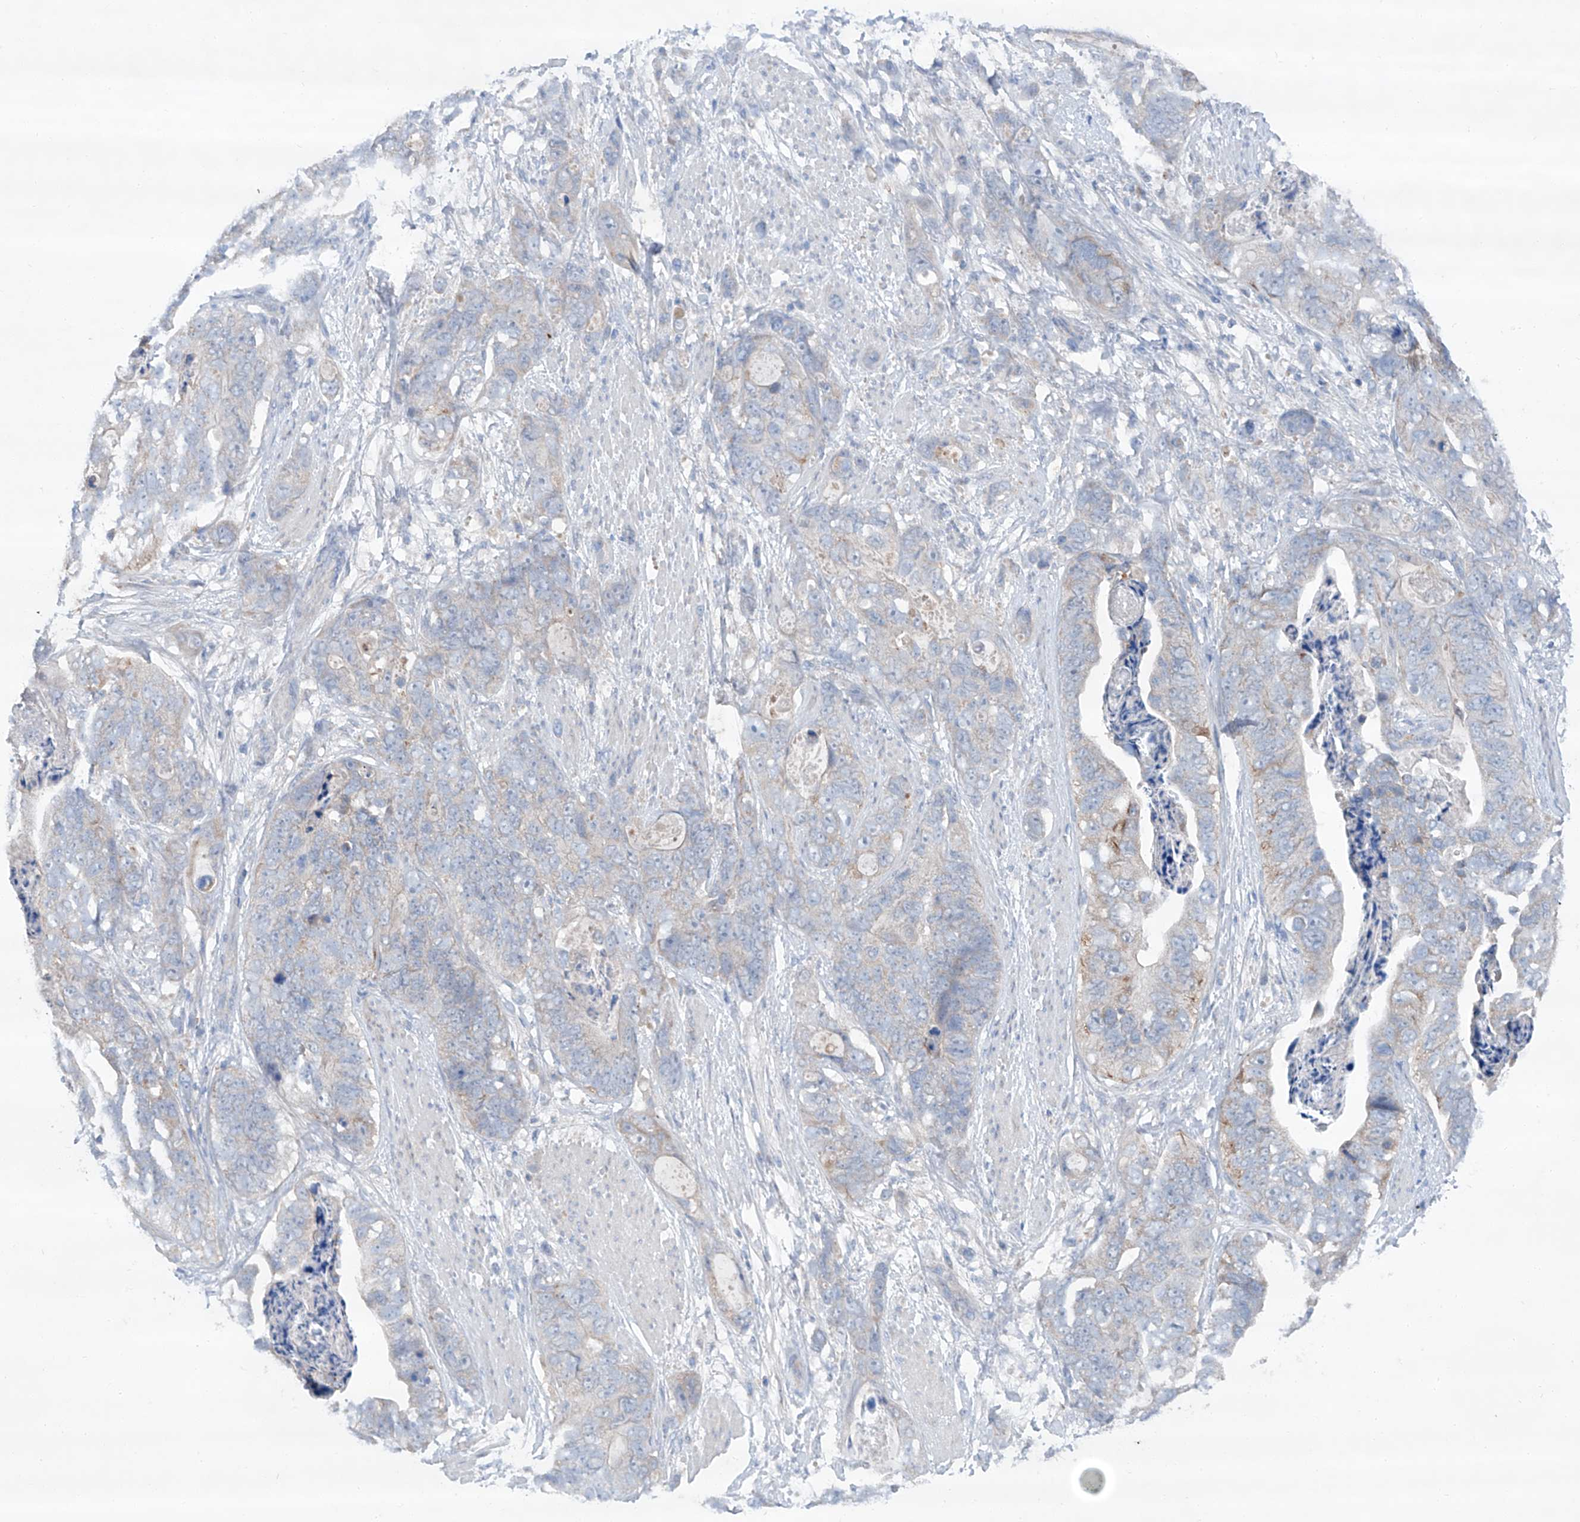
{"staining": {"intensity": "weak", "quantity": "<25%", "location": "cytoplasmic/membranous"}, "tissue": "stomach cancer", "cell_type": "Tumor cells", "image_type": "cancer", "snomed": [{"axis": "morphology", "description": "Adenocarcinoma, NOS"}, {"axis": "topography", "description": "Stomach"}], "caption": "Adenocarcinoma (stomach) stained for a protein using immunohistochemistry displays no staining tumor cells.", "gene": "SIX4", "patient": {"sex": "female", "age": 89}}